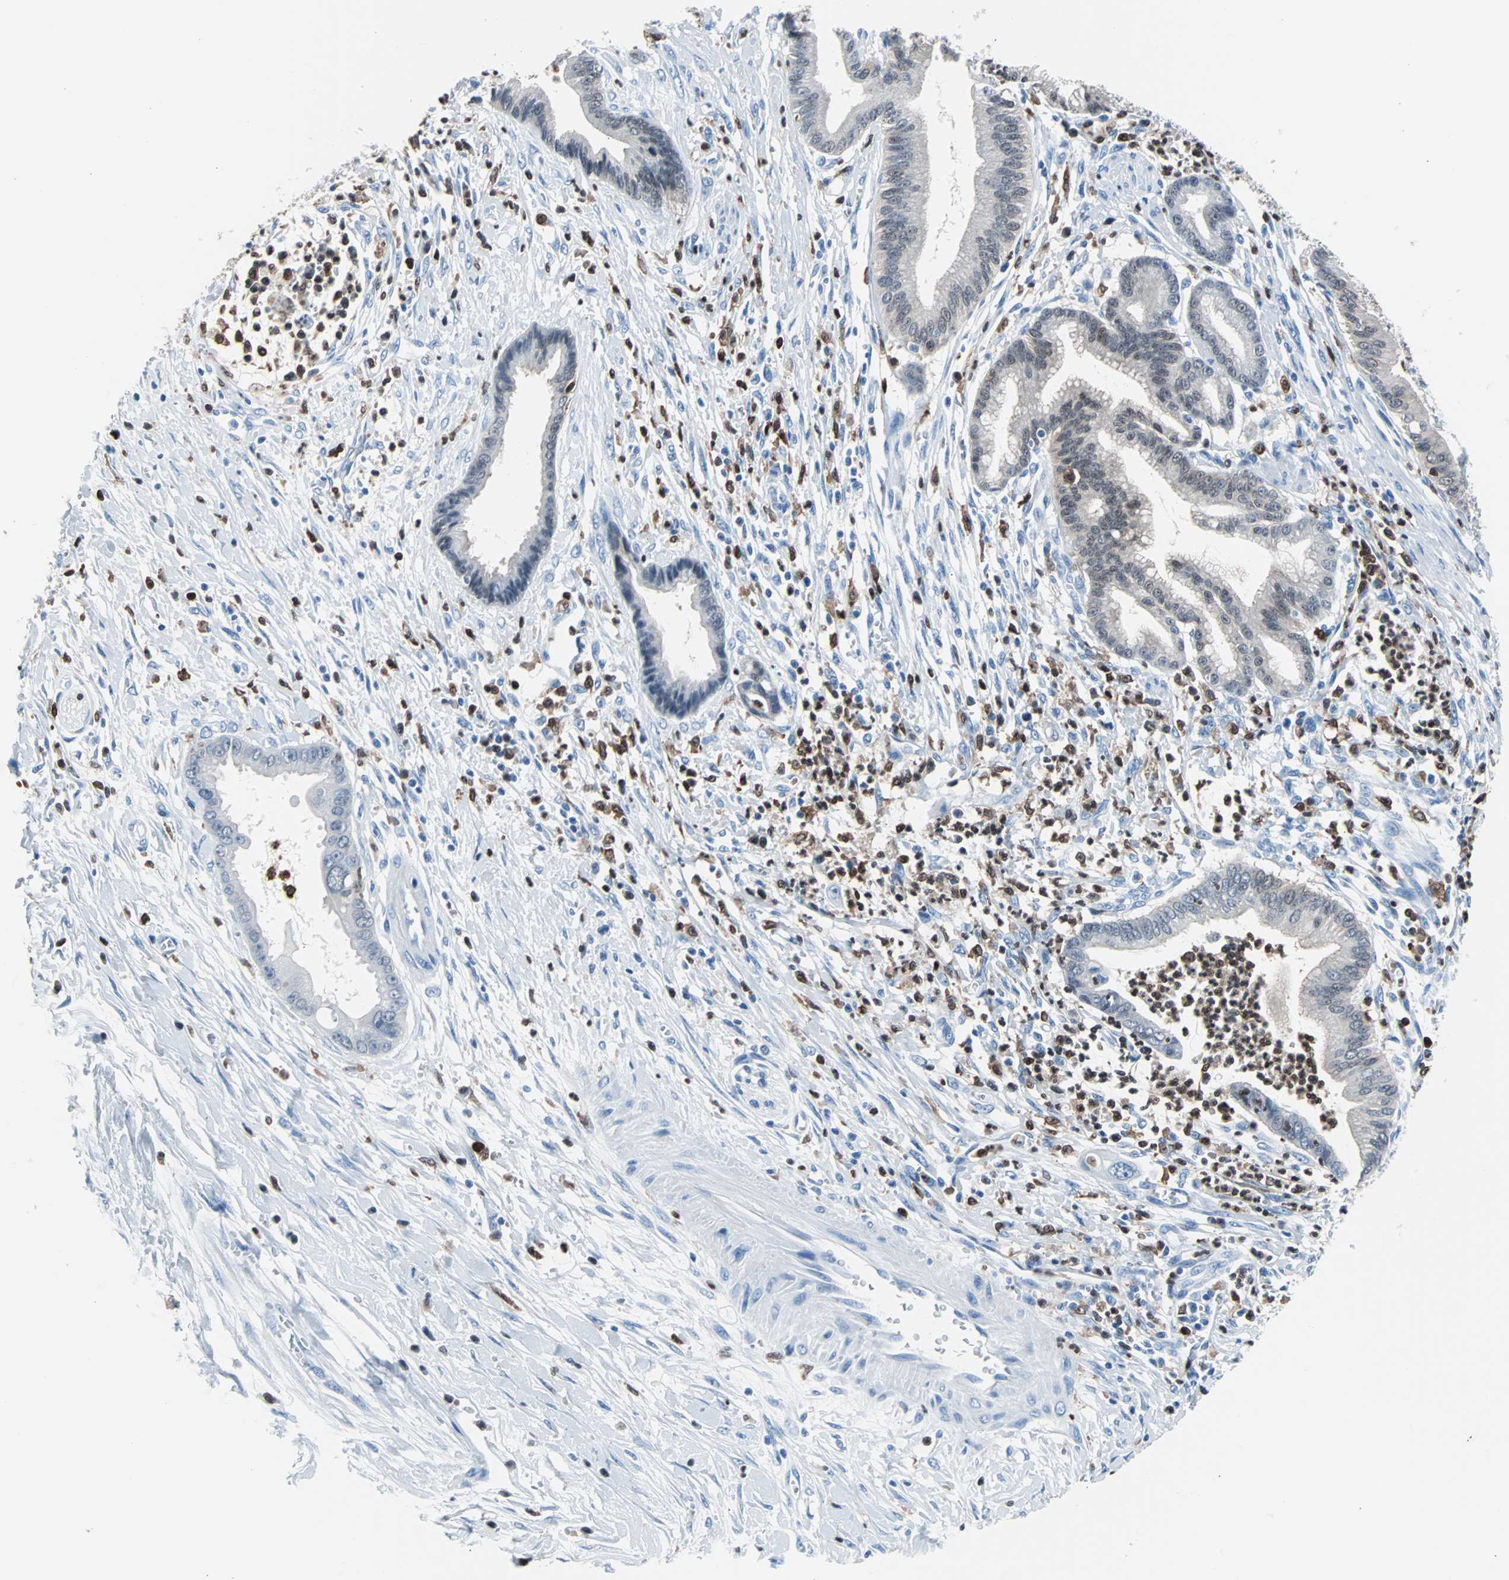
{"staining": {"intensity": "weak", "quantity": "<25%", "location": "cytoplasmic/membranous"}, "tissue": "pancreatic cancer", "cell_type": "Tumor cells", "image_type": "cancer", "snomed": [{"axis": "morphology", "description": "Adenocarcinoma, NOS"}, {"axis": "topography", "description": "Pancreas"}], "caption": "Pancreatic cancer (adenocarcinoma) was stained to show a protein in brown. There is no significant expression in tumor cells.", "gene": "SYK", "patient": {"sex": "male", "age": 59}}